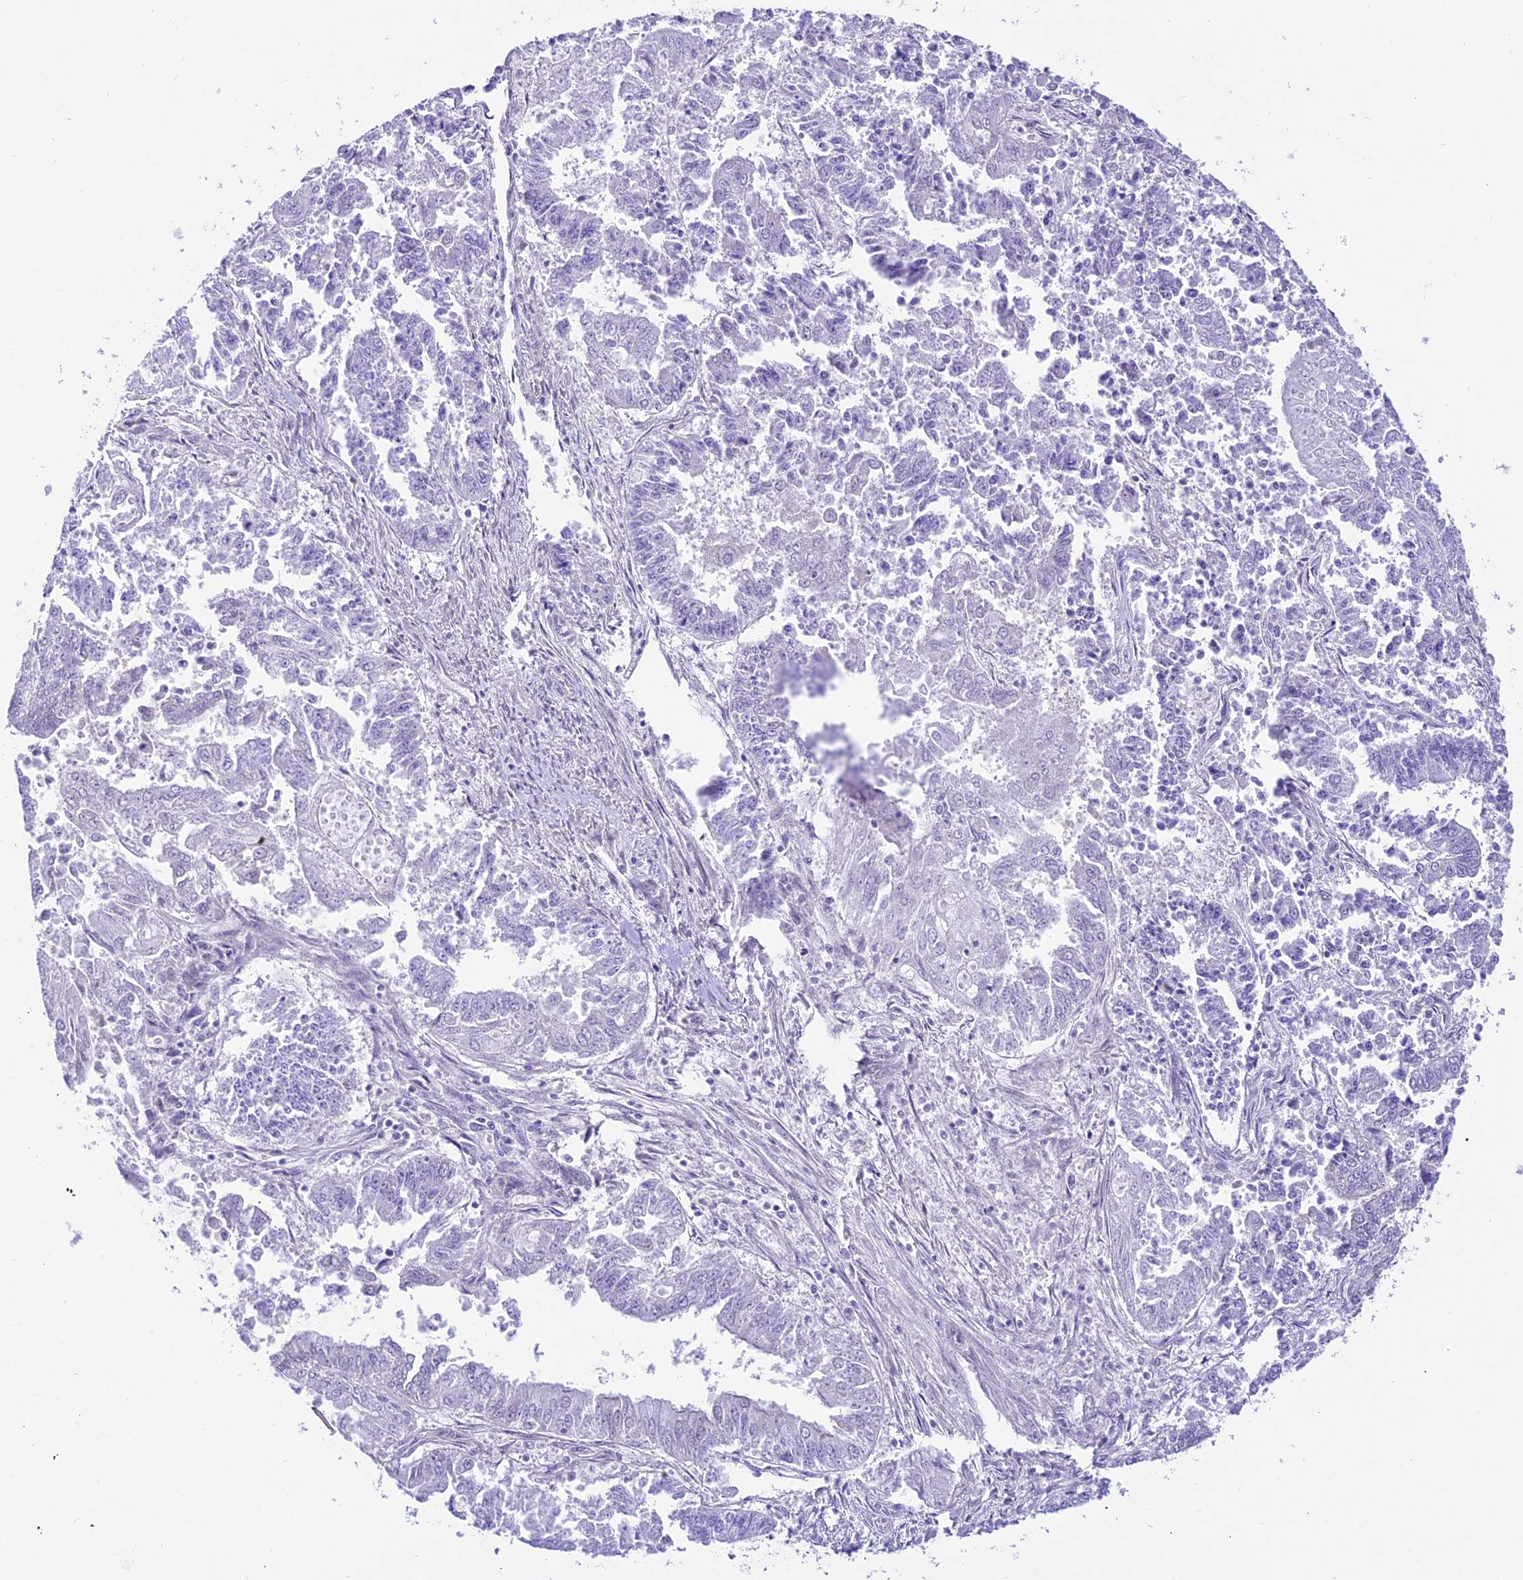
{"staining": {"intensity": "weak", "quantity": "<25%", "location": "nuclear"}, "tissue": "endometrial cancer", "cell_type": "Tumor cells", "image_type": "cancer", "snomed": [{"axis": "morphology", "description": "Adenocarcinoma, NOS"}, {"axis": "topography", "description": "Endometrium"}], "caption": "The photomicrograph exhibits no staining of tumor cells in endometrial cancer (adenocarcinoma).", "gene": "PRR15", "patient": {"sex": "female", "age": 73}}